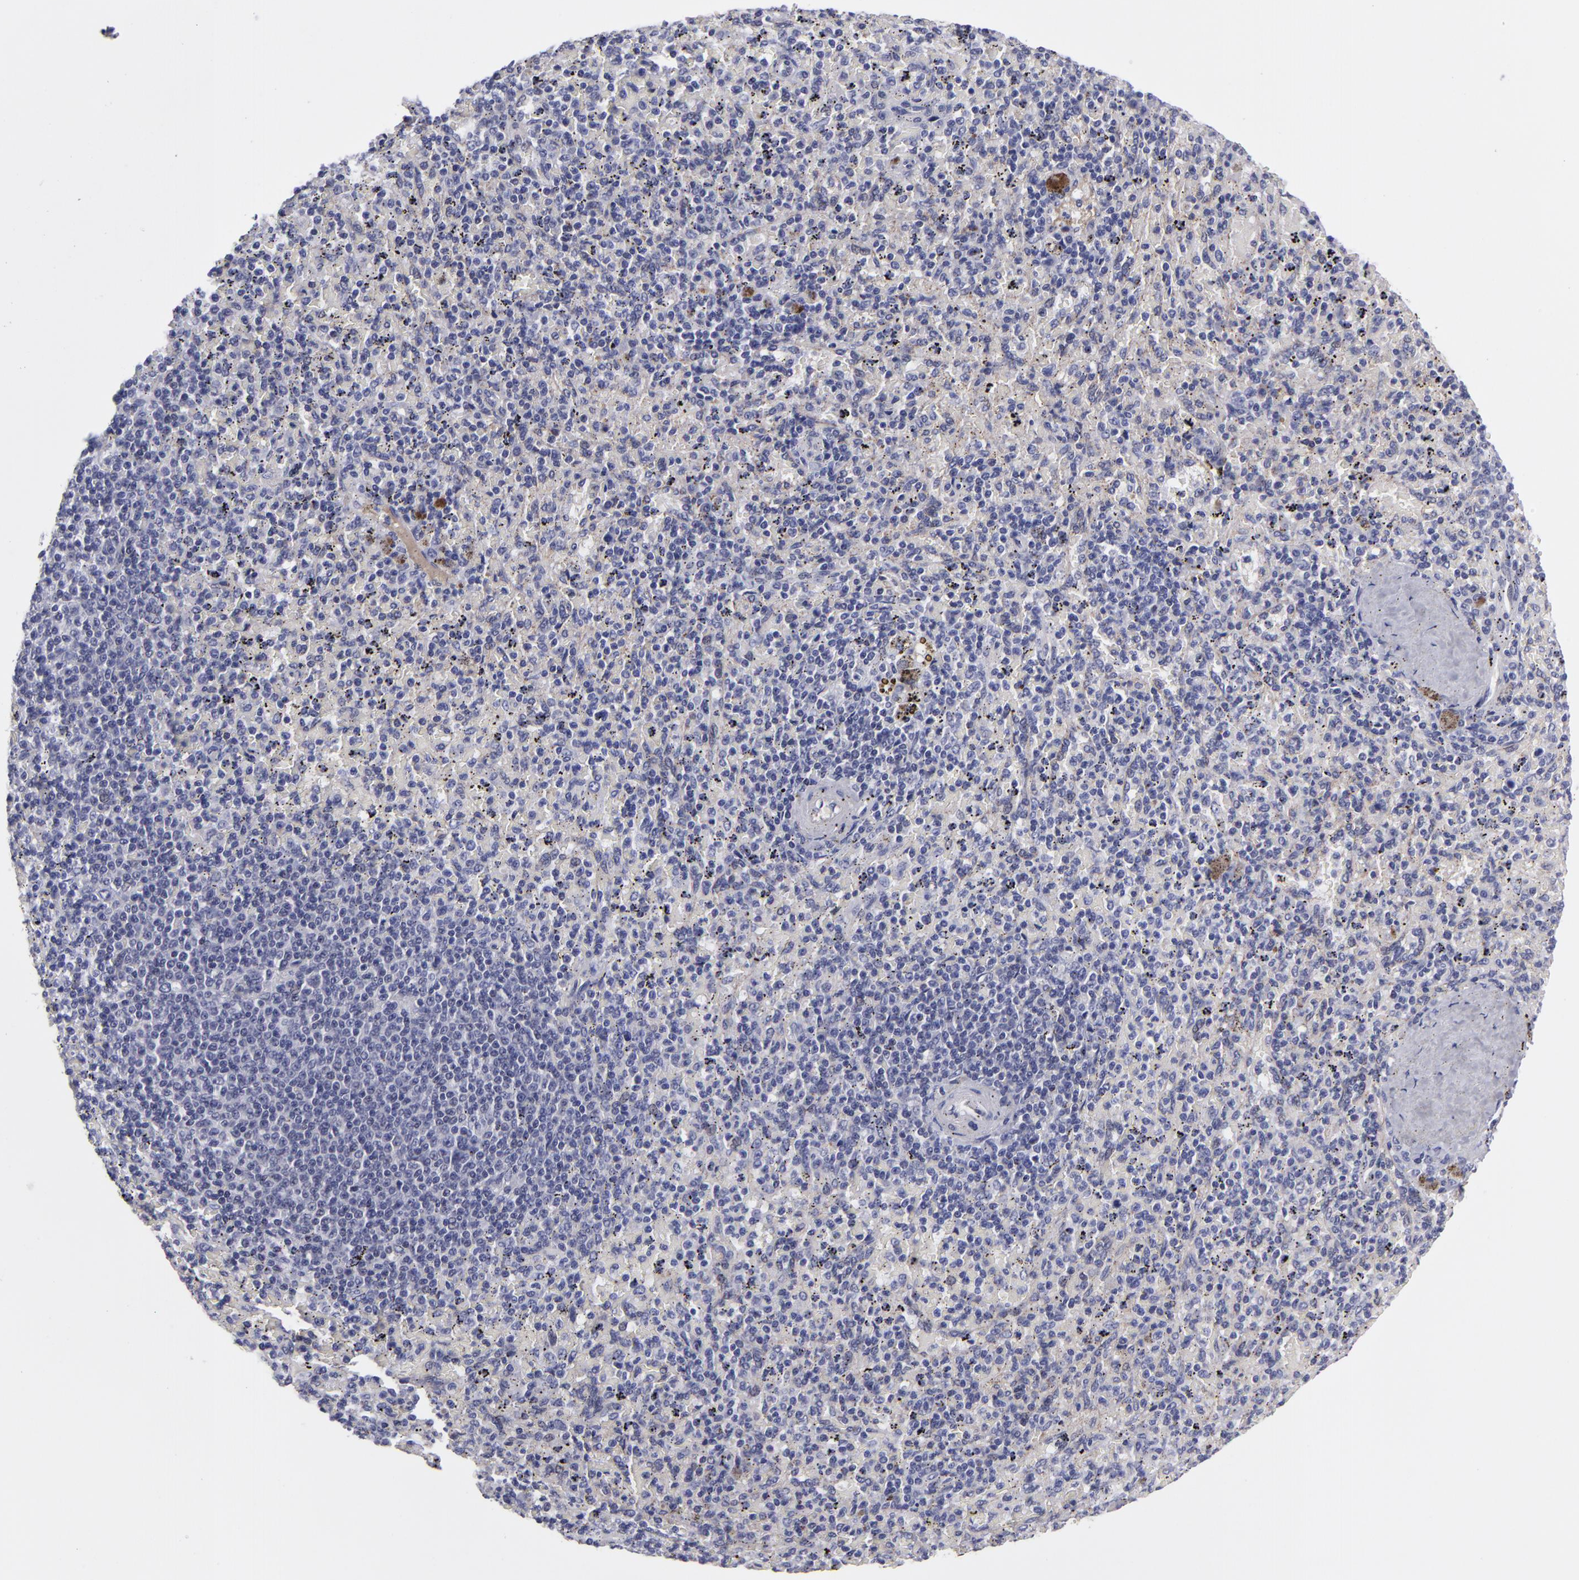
{"staining": {"intensity": "negative", "quantity": "none", "location": "none"}, "tissue": "spleen", "cell_type": "Cells in red pulp", "image_type": "normal", "snomed": [{"axis": "morphology", "description": "Normal tissue, NOS"}, {"axis": "topography", "description": "Spleen"}], "caption": "An immunohistochemistry histopathology image of unremarkable spleen is shown. There is no staining in cells in red pulp of spleen.", "gene": "CTNNB1", "patient": {"sex": "female", "age": 43}}